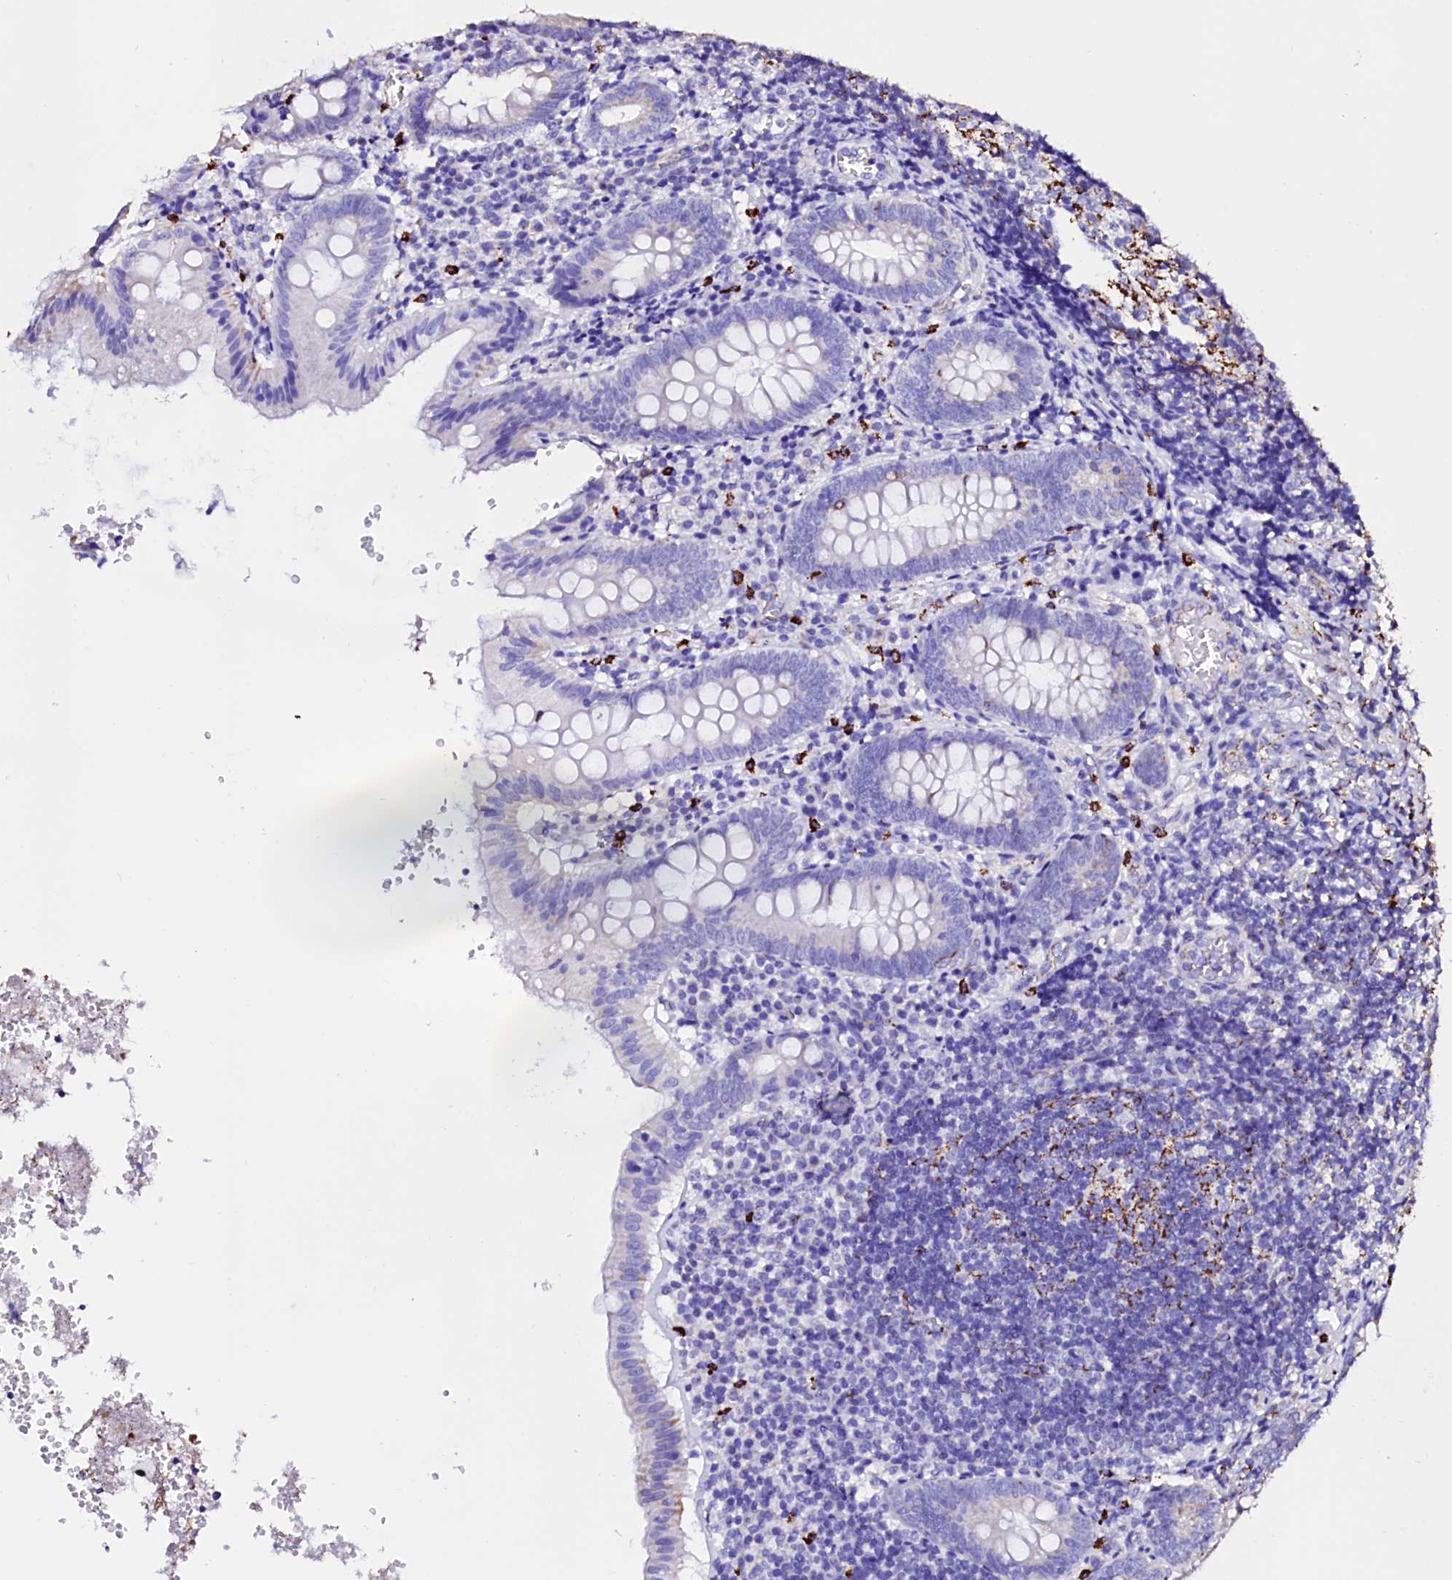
{"staining": {"intensity": "negative", "quantity": "none", "location": "none"}, "tissue": "appendix", "cell_type": "Glandular cells", "image_type": "normal", "snomed": [{"axis": "morphology", "description": "Normal tissue, NOS"}, {"axis": "topography", "description": "Appendix"}], "caption": "Photomicrograph shows no protein staining in glandular cells of benign appendix.", "gene": "MAOB", "patient": {"sex": "male", "age": 8}}